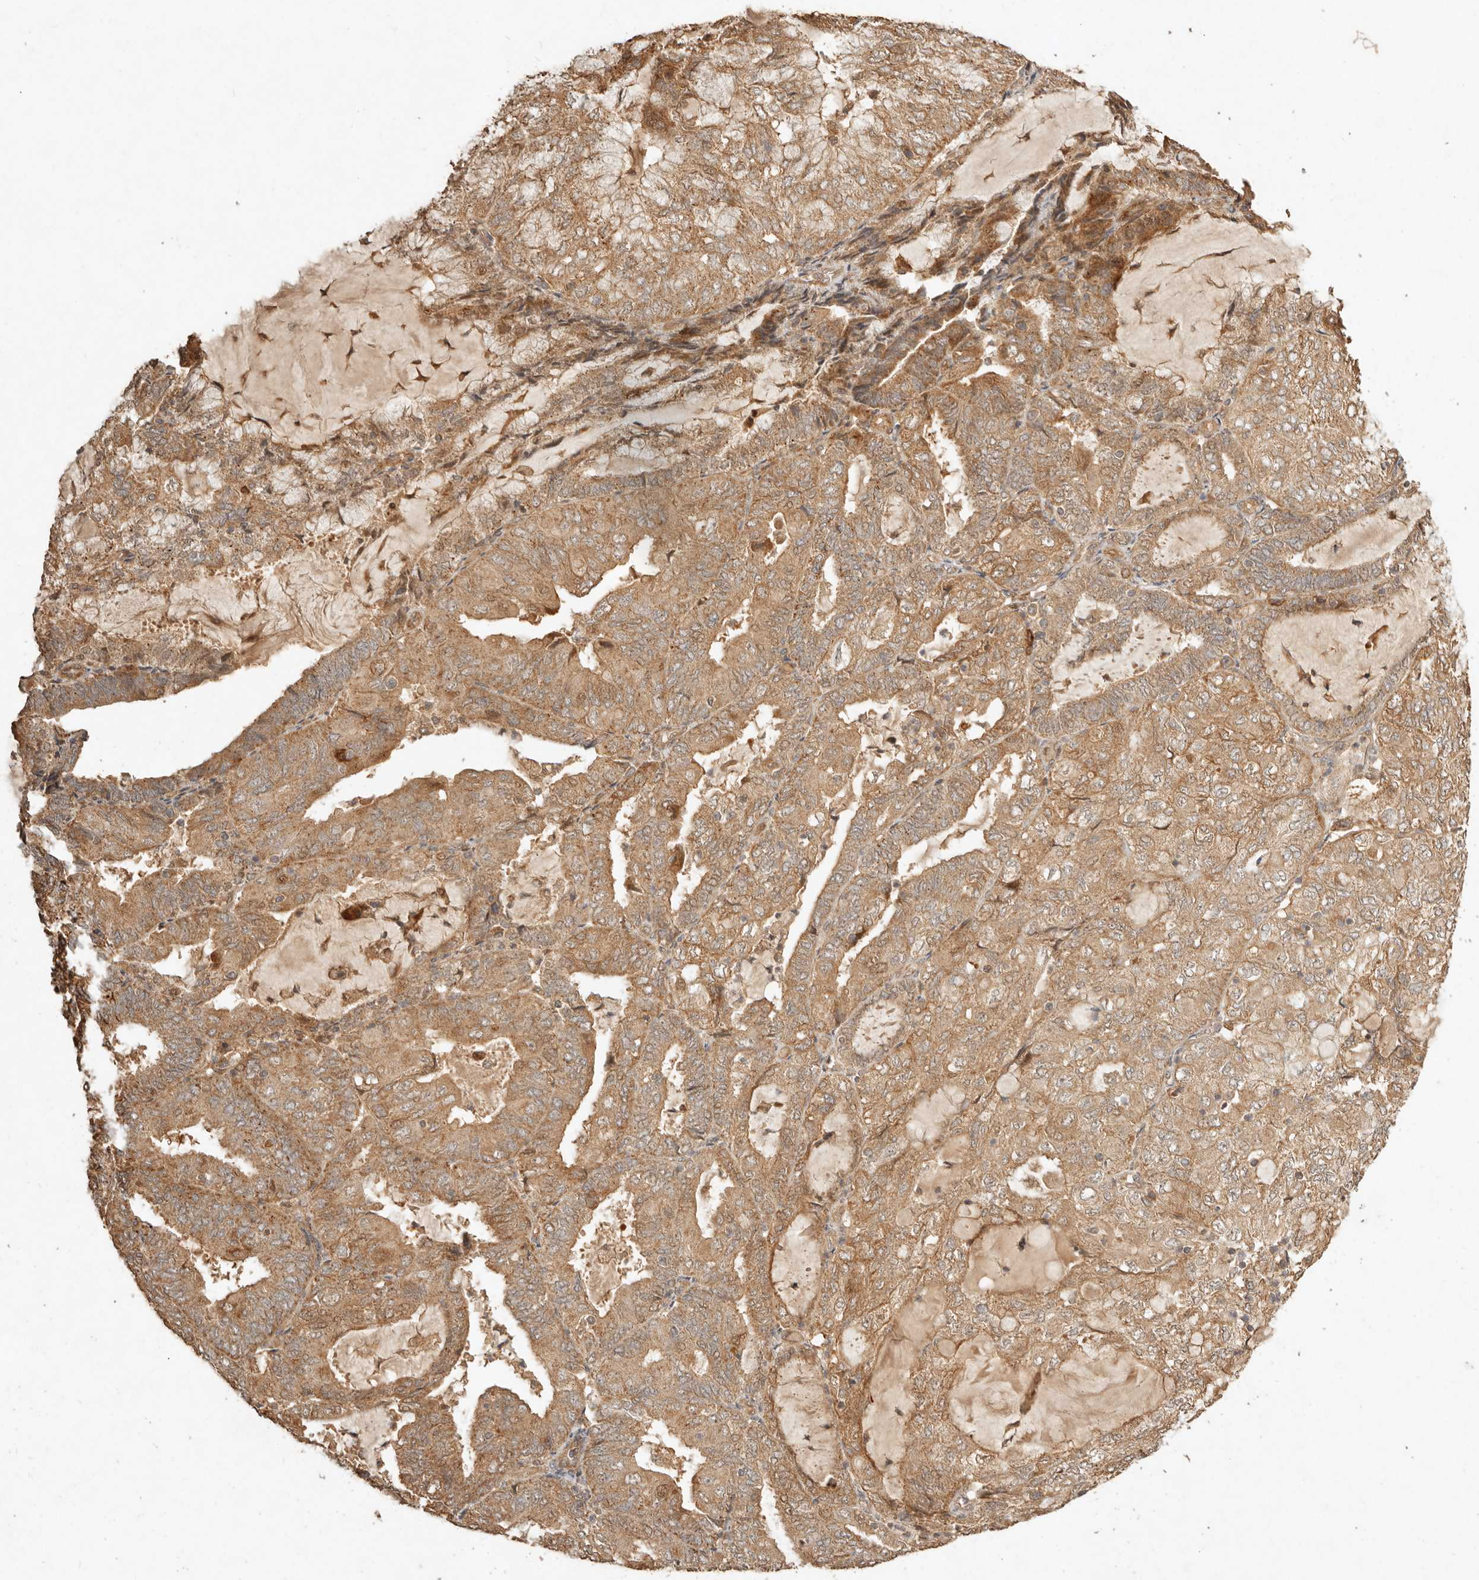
{"staining": {"intensity": "moderate", "quantity": ">75%", "location": "cytoplasmic/membranous"}, "tissue": "endometrial cancer", "cell_type": "Tumor cells", "image_type": "cancer", "snomed": [{"axis": "morphology", "description": "Adenocarcinoma, NOS"}, {"axis": "topography", "description": "Endometrium"}], "caption": "Endometrial adenocarcinoma stained for a protein shows moderate cytoplasmic/membranous positivity in tumor cells.", "gene": "CLEC4C", "patient": {"sex": "female", "age": 81}}